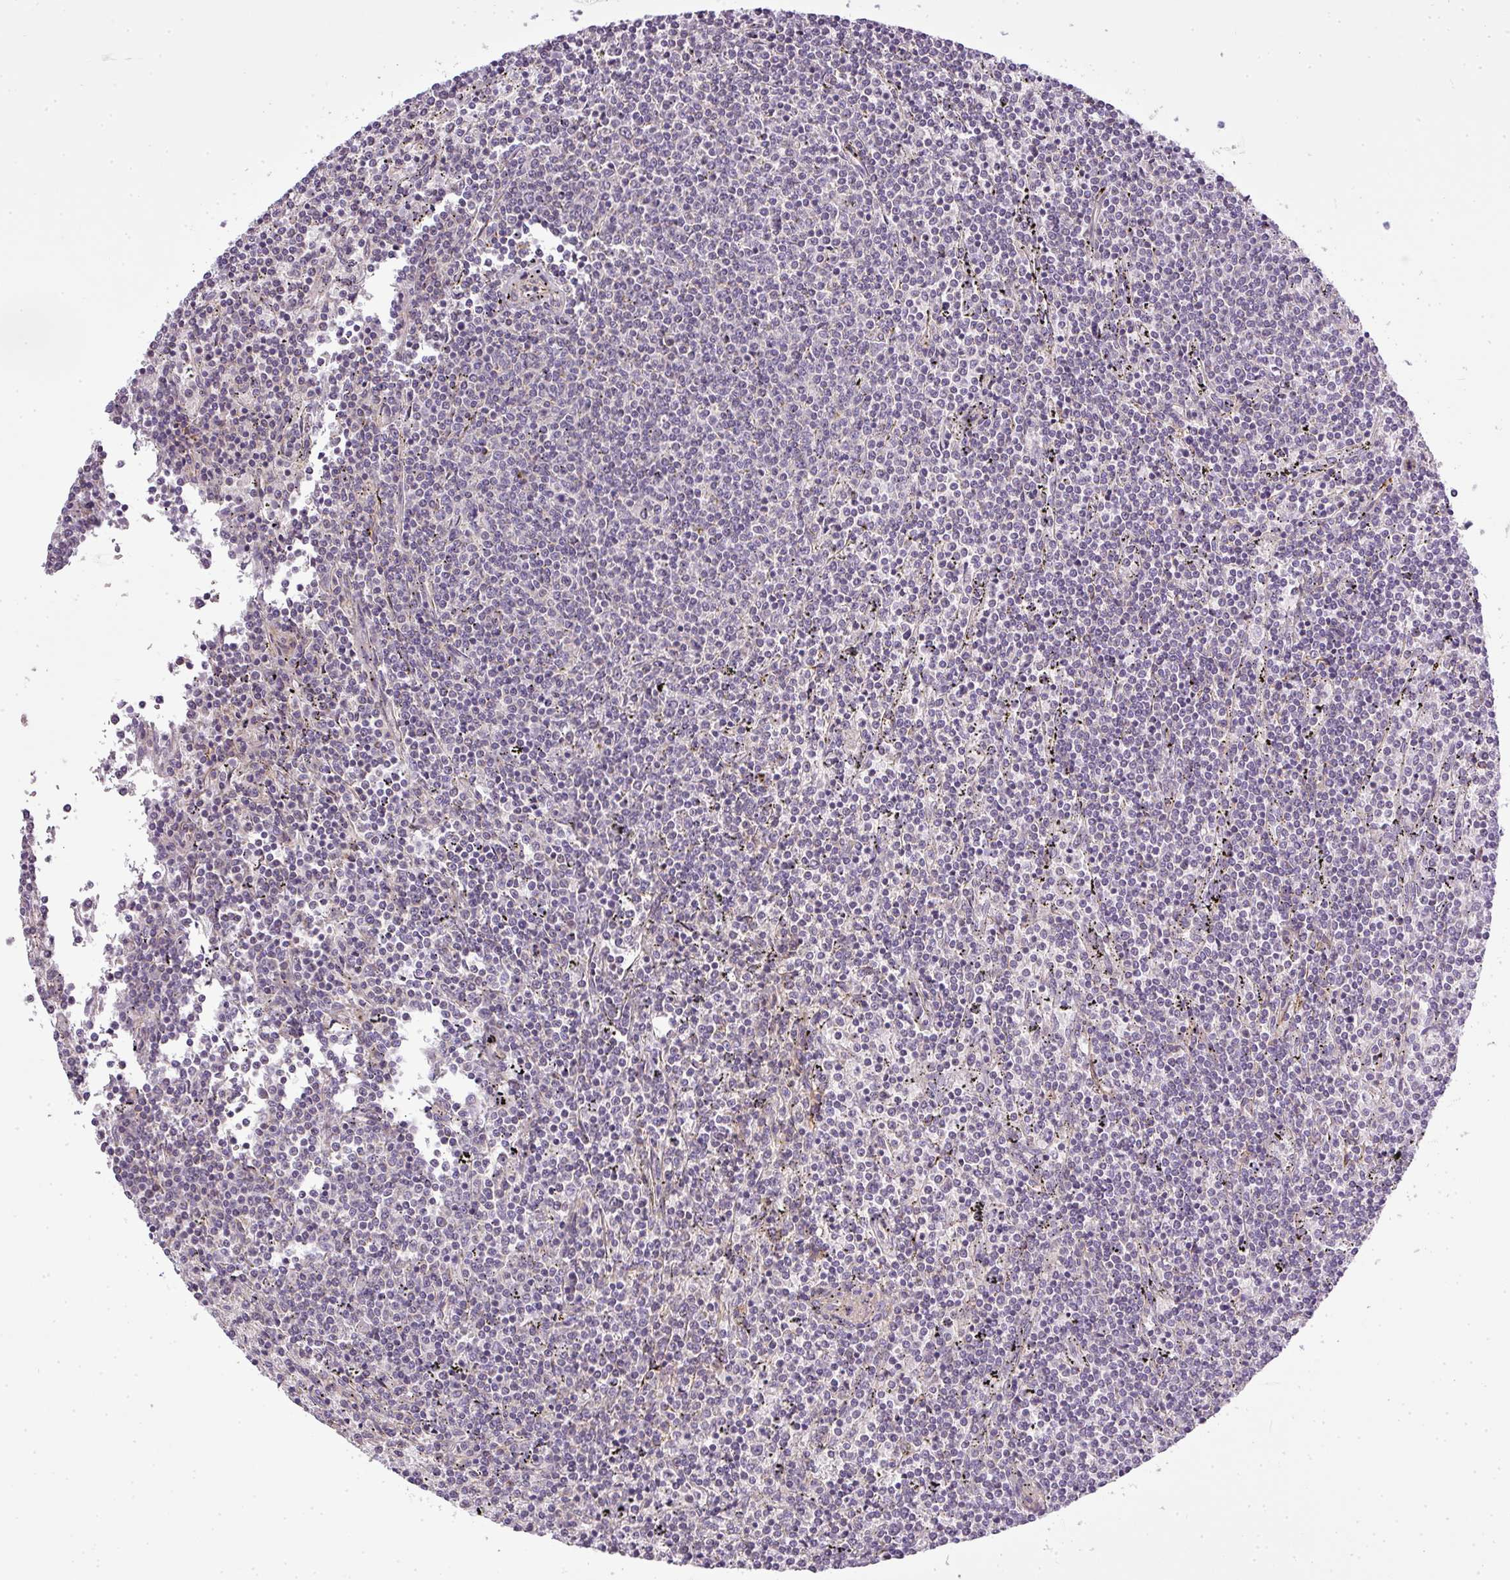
{"staining": {"intensity": "negative", "quantity": "none", "location": "none"}, "tissue": "lymphoma", "cell_type": "Tumor cells", "image_type": "cancer", "snomed": [{"axis": "morphology", "description": "Malignant lymphoma, non-Hodgkin's type, Low grade"}, {"axis": "topography", "description": "Spleen"}], "caption": "Photomicrograph shows no protein positivity in tumor cells of low-grade malignant lymphoma, non-Hodgkin's type tissue. (Immunohistochemistry, brightfield microscopy, high magnification).", "gene": "ZDHHC1", "patient": {"sex": "female", "age": 50}}